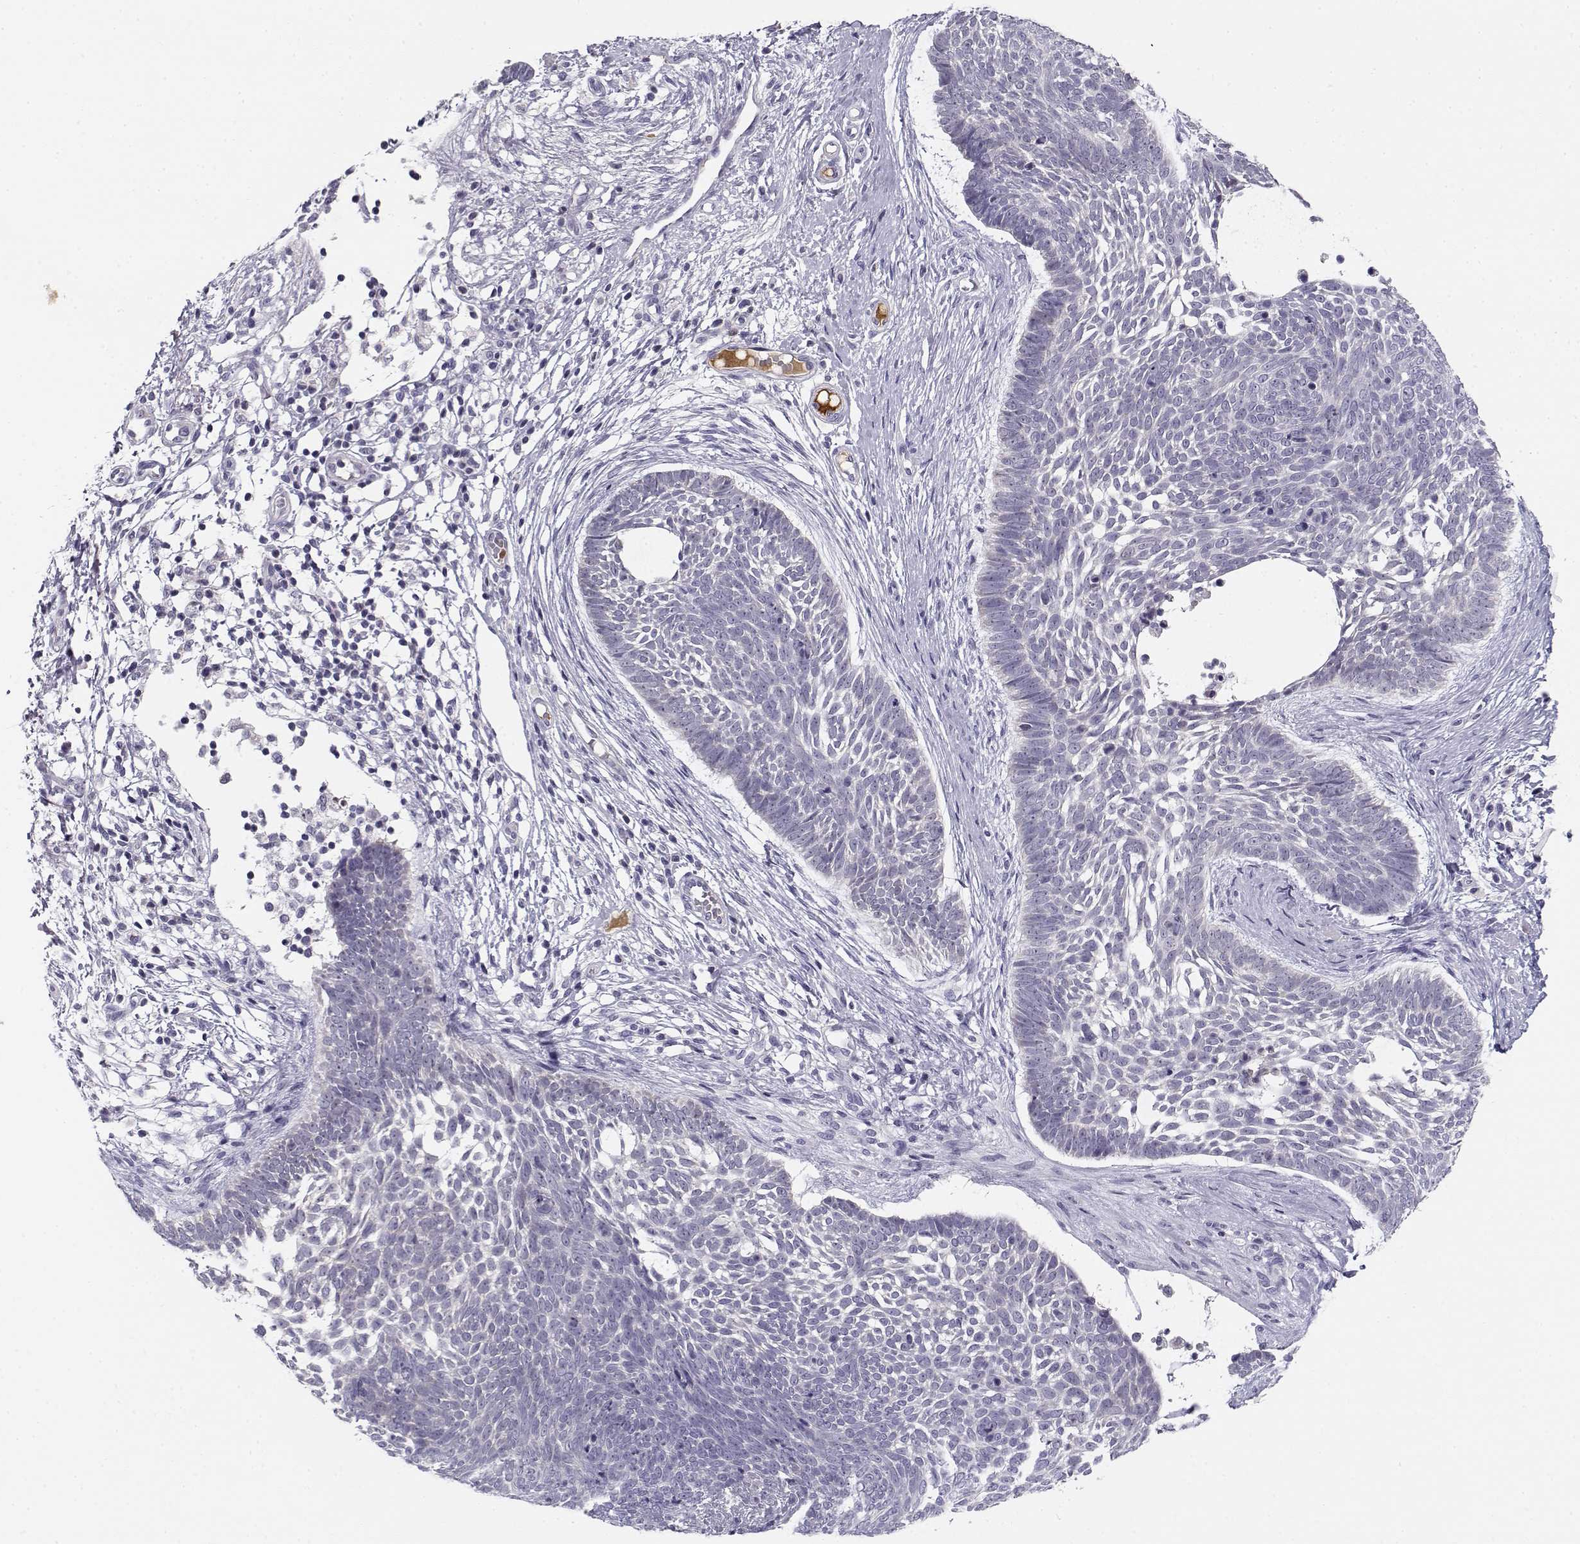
{"staining": {"intensity": "negative", "quantity": "none", "location": "none"}, "tissue": "skin cancer", "cell_type": "Tumor cells", "image_type": "cancer", "snomed": [{"axis": "morphology", "description": "Basal cell carcinoma"}, {"axis": "topography", "description": "Skin"}], "caption": "IHC of basal cell carcinoma (skin) exhibits no positivity in tumor cells.", "gene": "DDX25", "patient": {"sex": "male", "age": 85}}